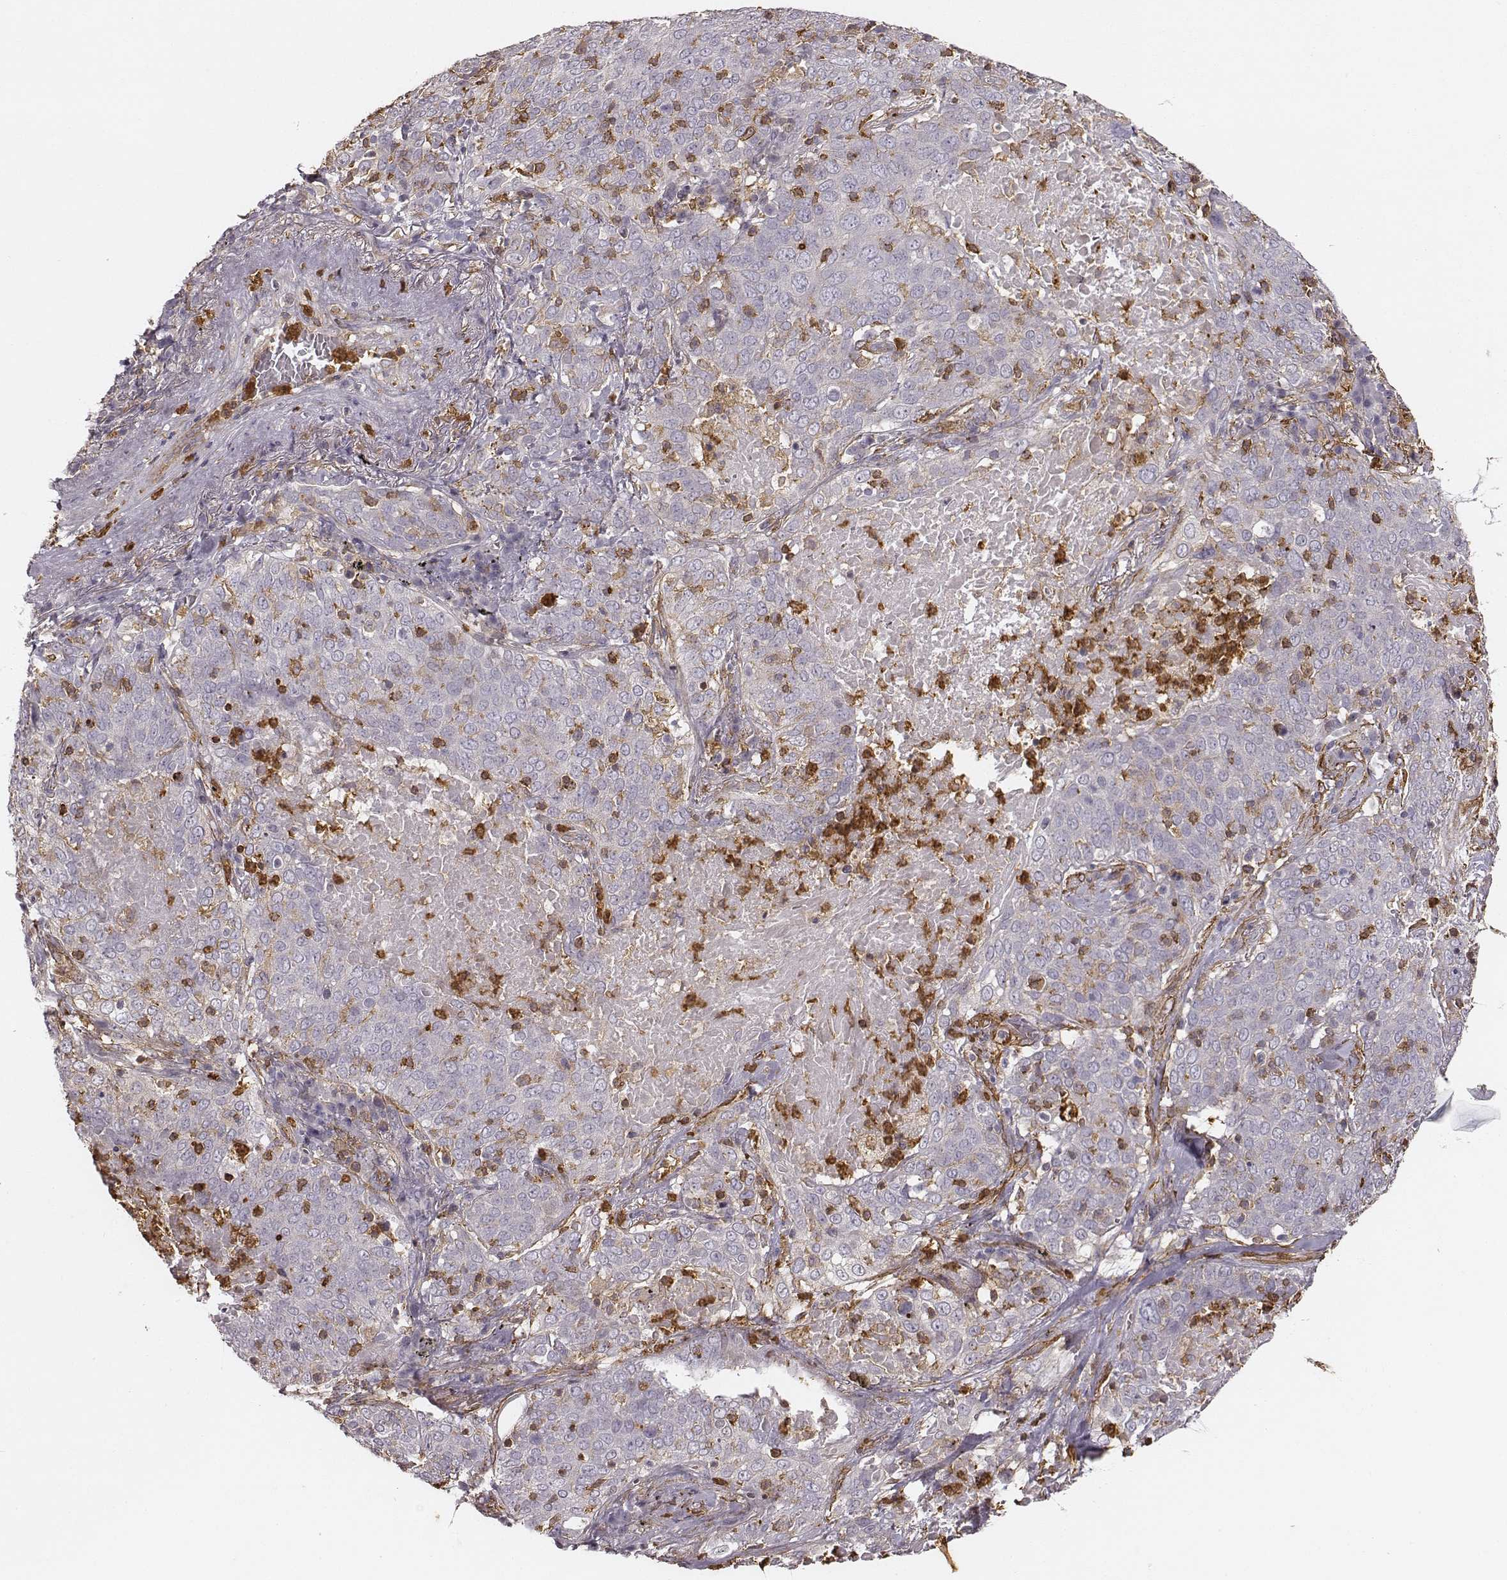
{"staining": {"intensity": "negative", "quantity": "none", "location": "none"}, "tissue": "lung cancer", "cell_type": "Tumor cells", "image_type": "cancer", "snomed": [{"axis": "morphology", "description": "Squamous cell carcinoma, NOS"}, {"axis": "topography", "description": "Lung"}], "caption": "A micrograph of human lung cancer is negative for staining in tumor cells.", "gene": "ZYX", "patient": {"sex": "male", "age": 82}}